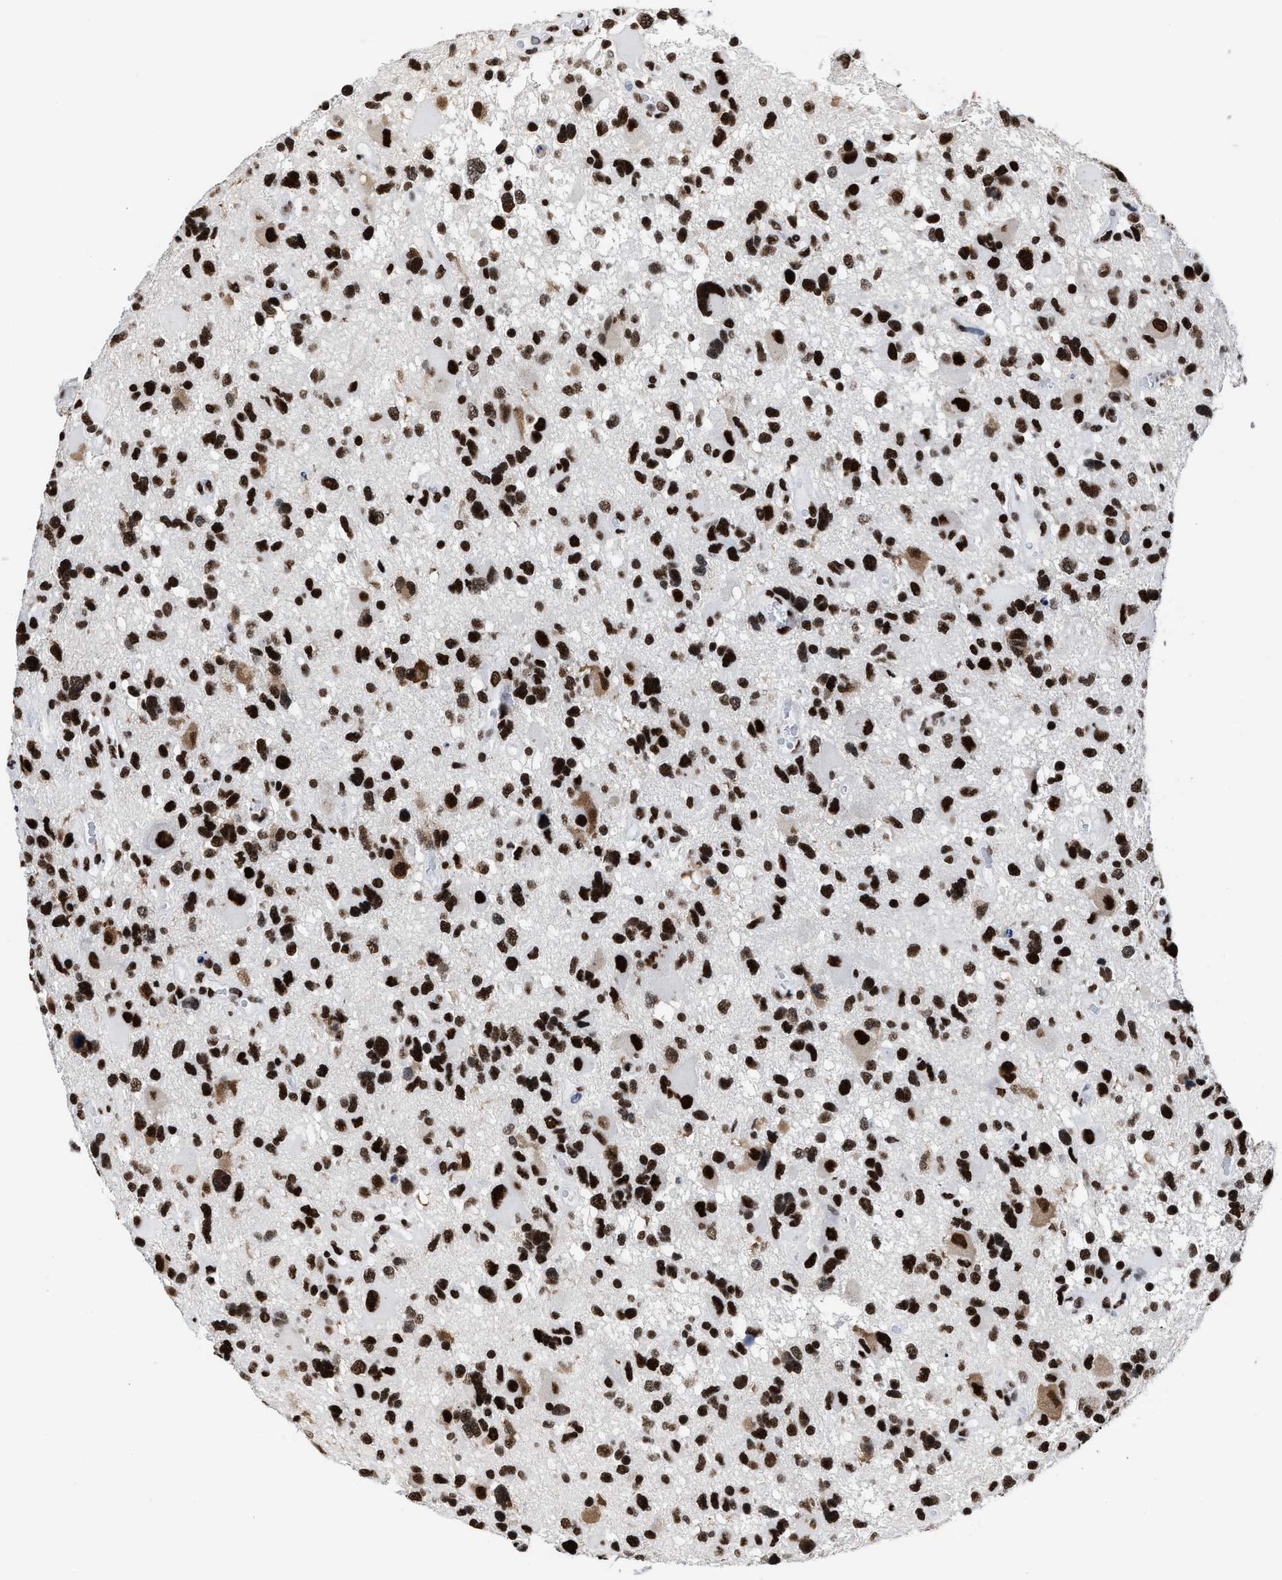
{"staining": {"intensity": "strong", "quantity": ">75%", "location": "nuclear"}, "tissue": "glioma", "cell_type": "Tumor cells", "image_type": "cancer", "snomed": [{"axis": "morphology", "description": "Glioma, malignant, High grade"}, {"axis": "topography", "description": "Brain"}], "caption": "Protein expression analysis of human glioma reveals strong nuclear staining in approximately >75% of tumor cells.", "gene": "SMARCC2", "patient": {"sex": "male", "age": 33}}